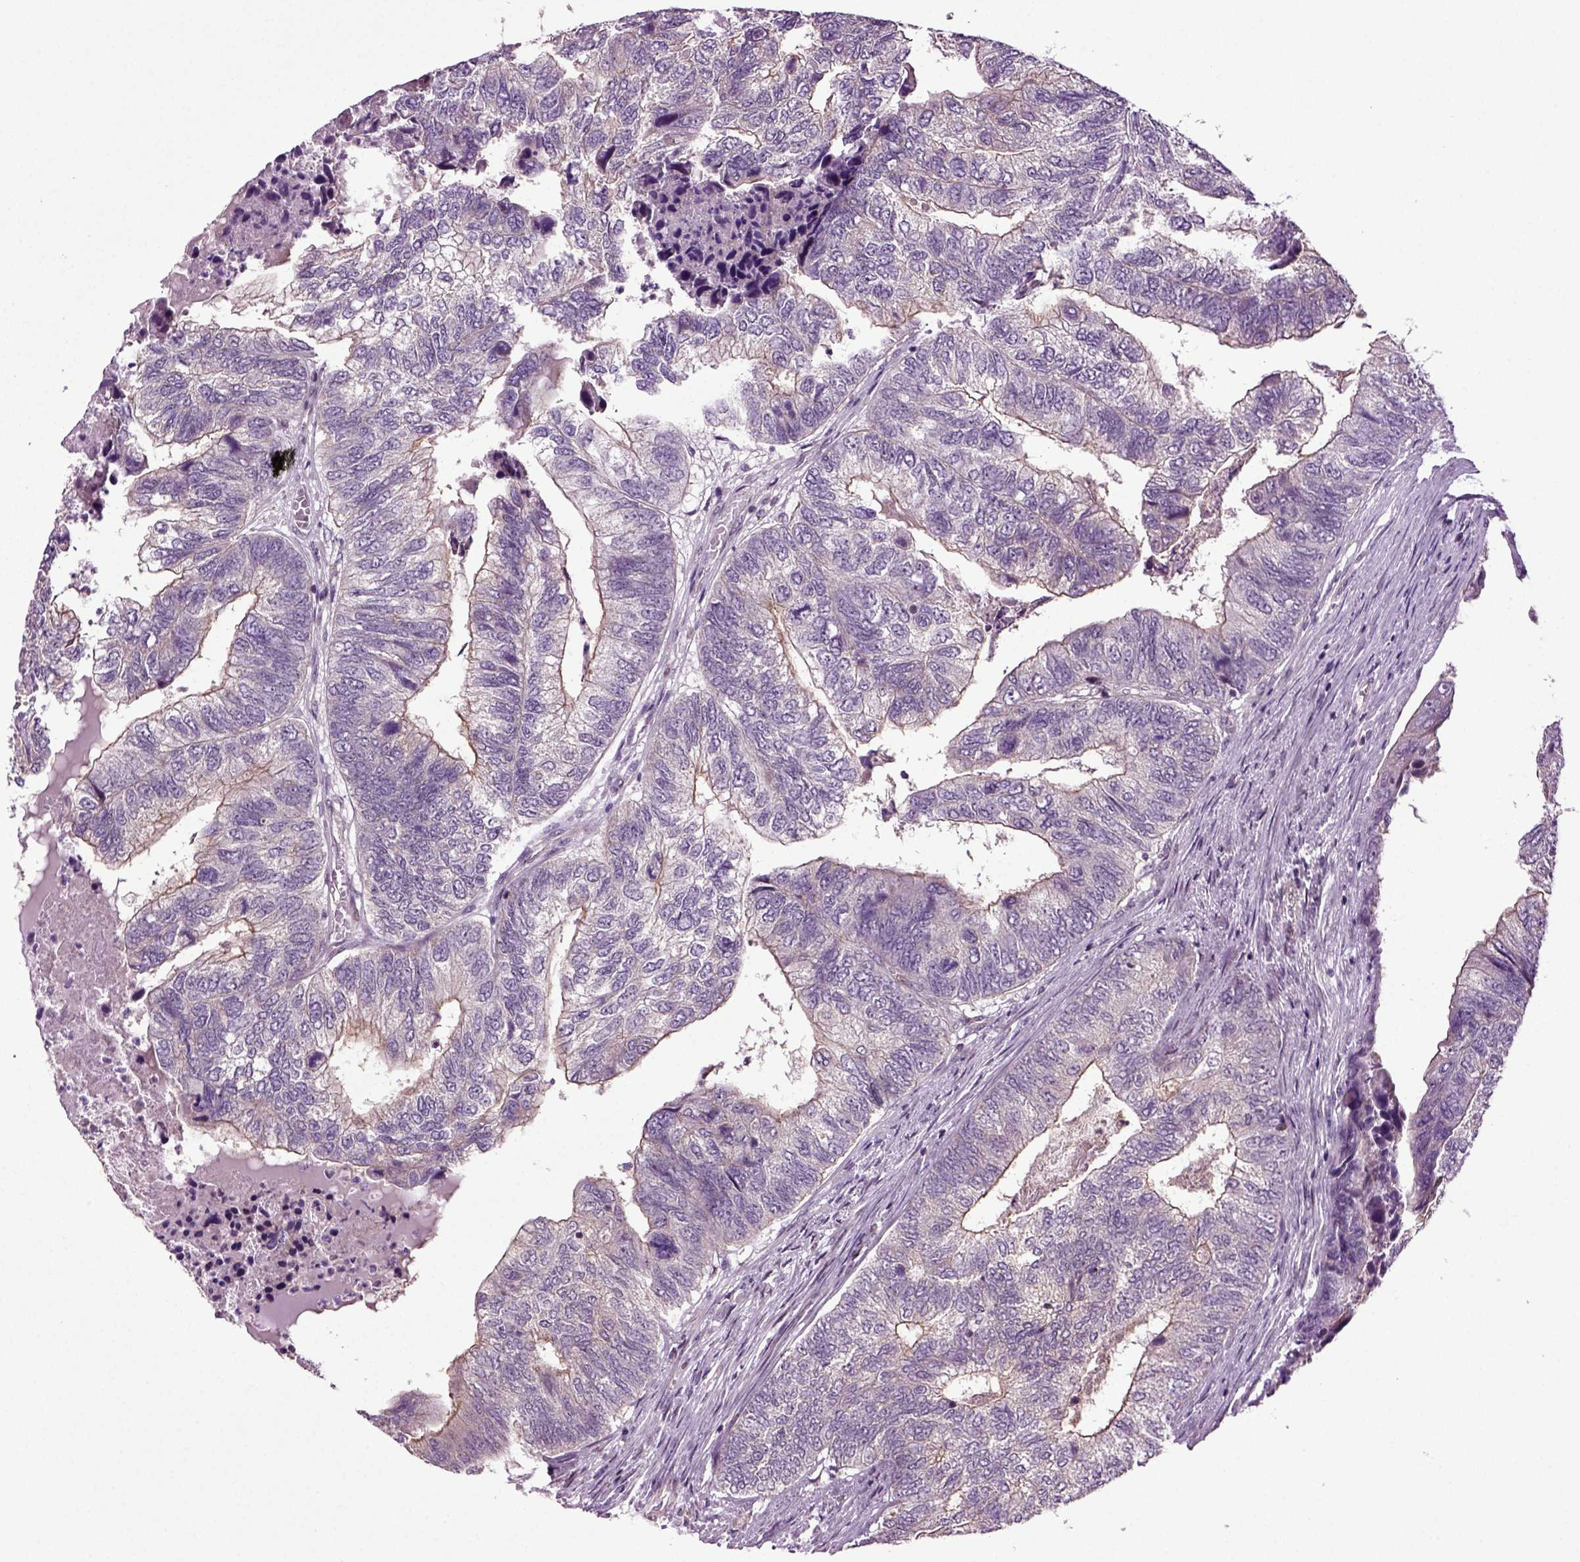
{"staining": {"intensity": "moderate", "quantity": "<25%", "location": "cytoplasmic/membranous"}, "tissue": "colorectal cancer", "cell_type": "Tumor cells", "image_type": "cancer", "snomed": [{"axis": "morphology", "description": "Adenocarcinoma, NOS"}, {"axis": "topography", "description": "Colon"}], "caption": "Human colorectal adenocarcinoma stained with a protein marker demonstrates moderate staining in tumor cells.", "gene": "HAGHL", "patient": {"sex": "female", "age": 67}}